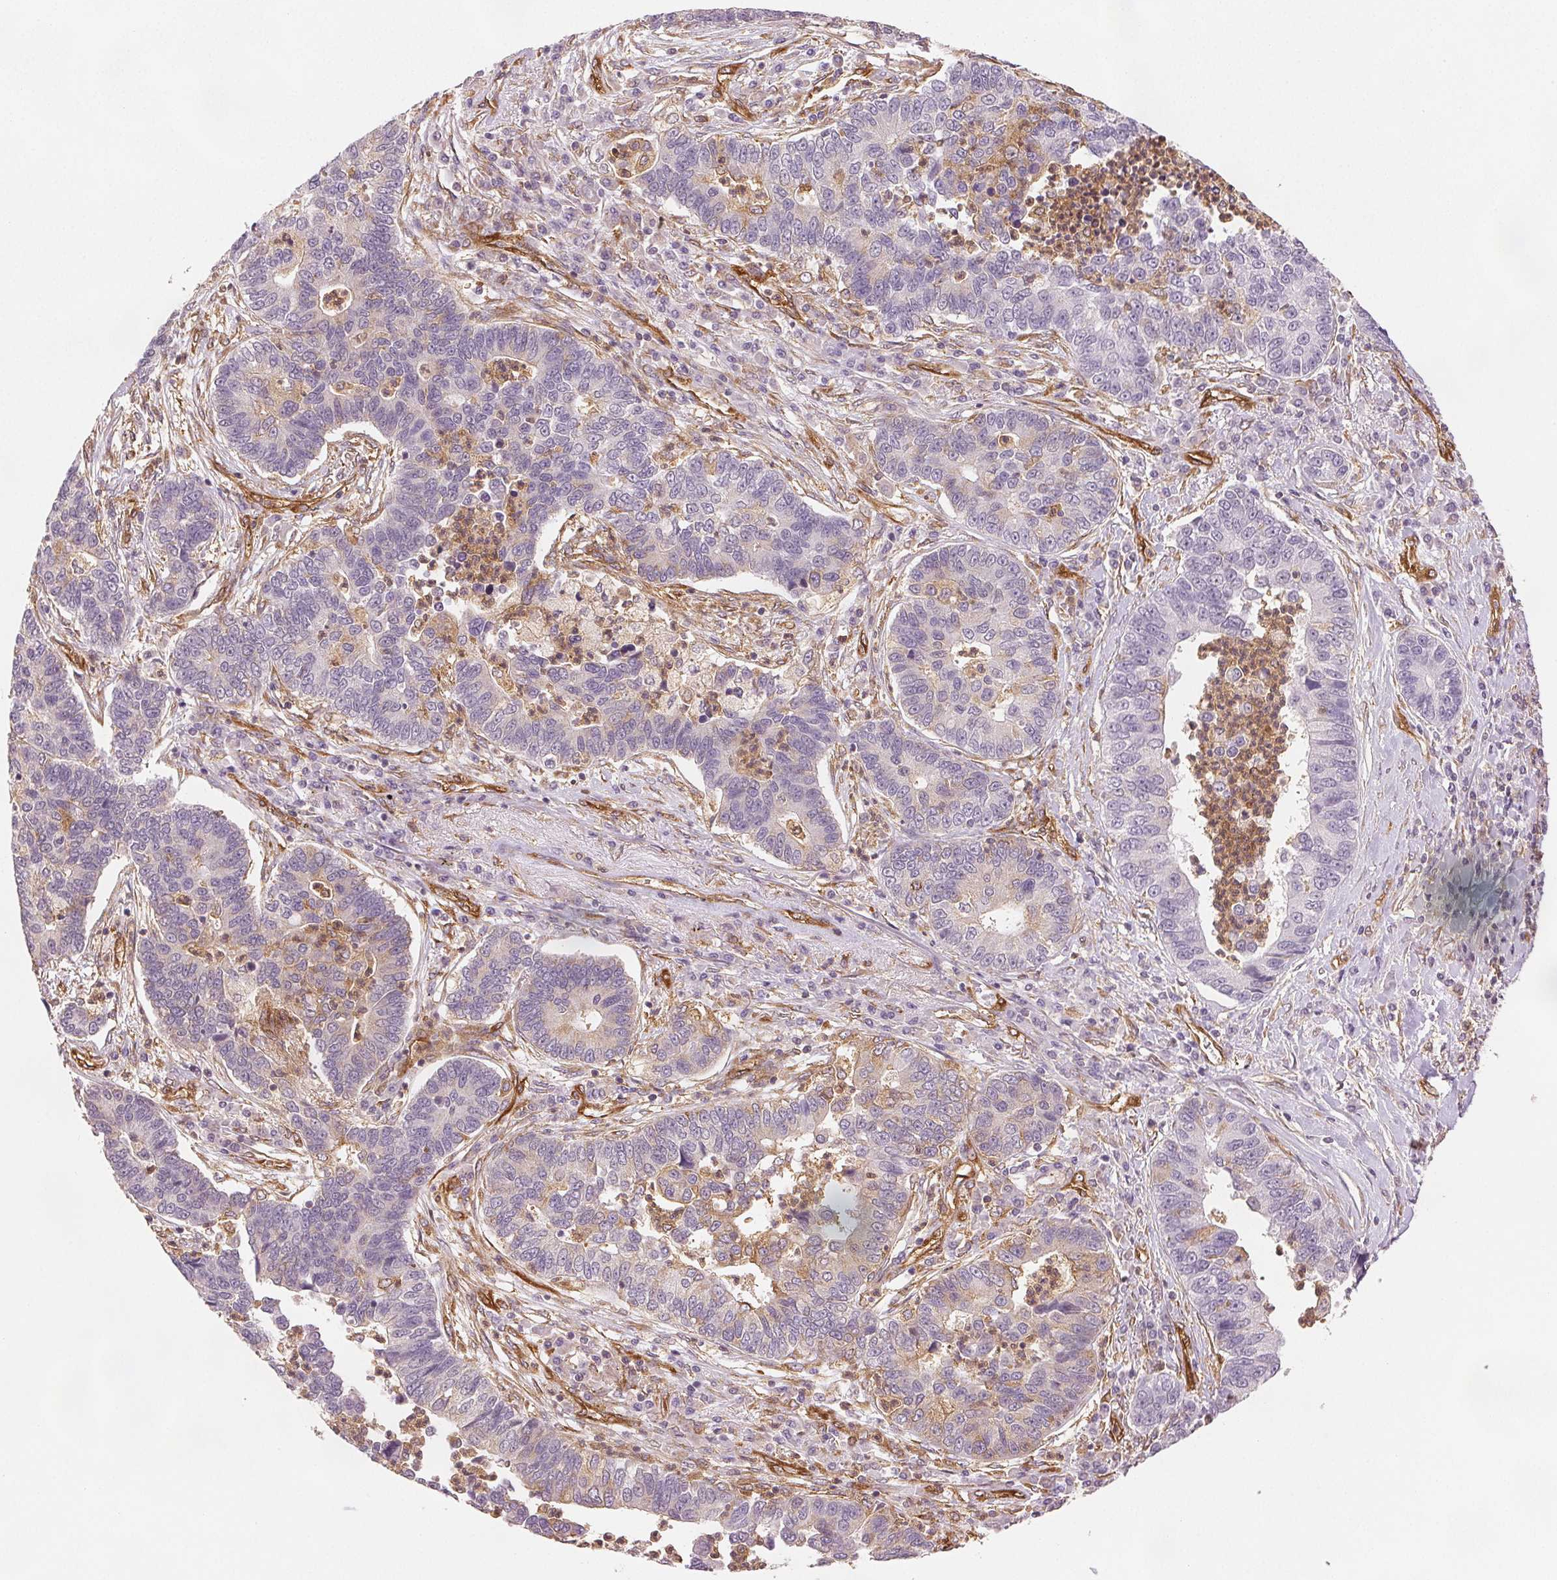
{"staining": {"intensity": "negative", "quantity": "none", "location": "none"}, "tissue": "lung cancer", "cell_type": "Tumor cells", "image_type": "cancer", "snomed": [{"axis": "morphology", "description": "Adenocarcinoma, NOS"}, {"axis": "topography", "description": "Lung"}], "caption": "Tumor cells are negative for brown protein staining in lung cancer.", "gene": "DIAPH2", "patient": {"sex": "female", "age": 57}}